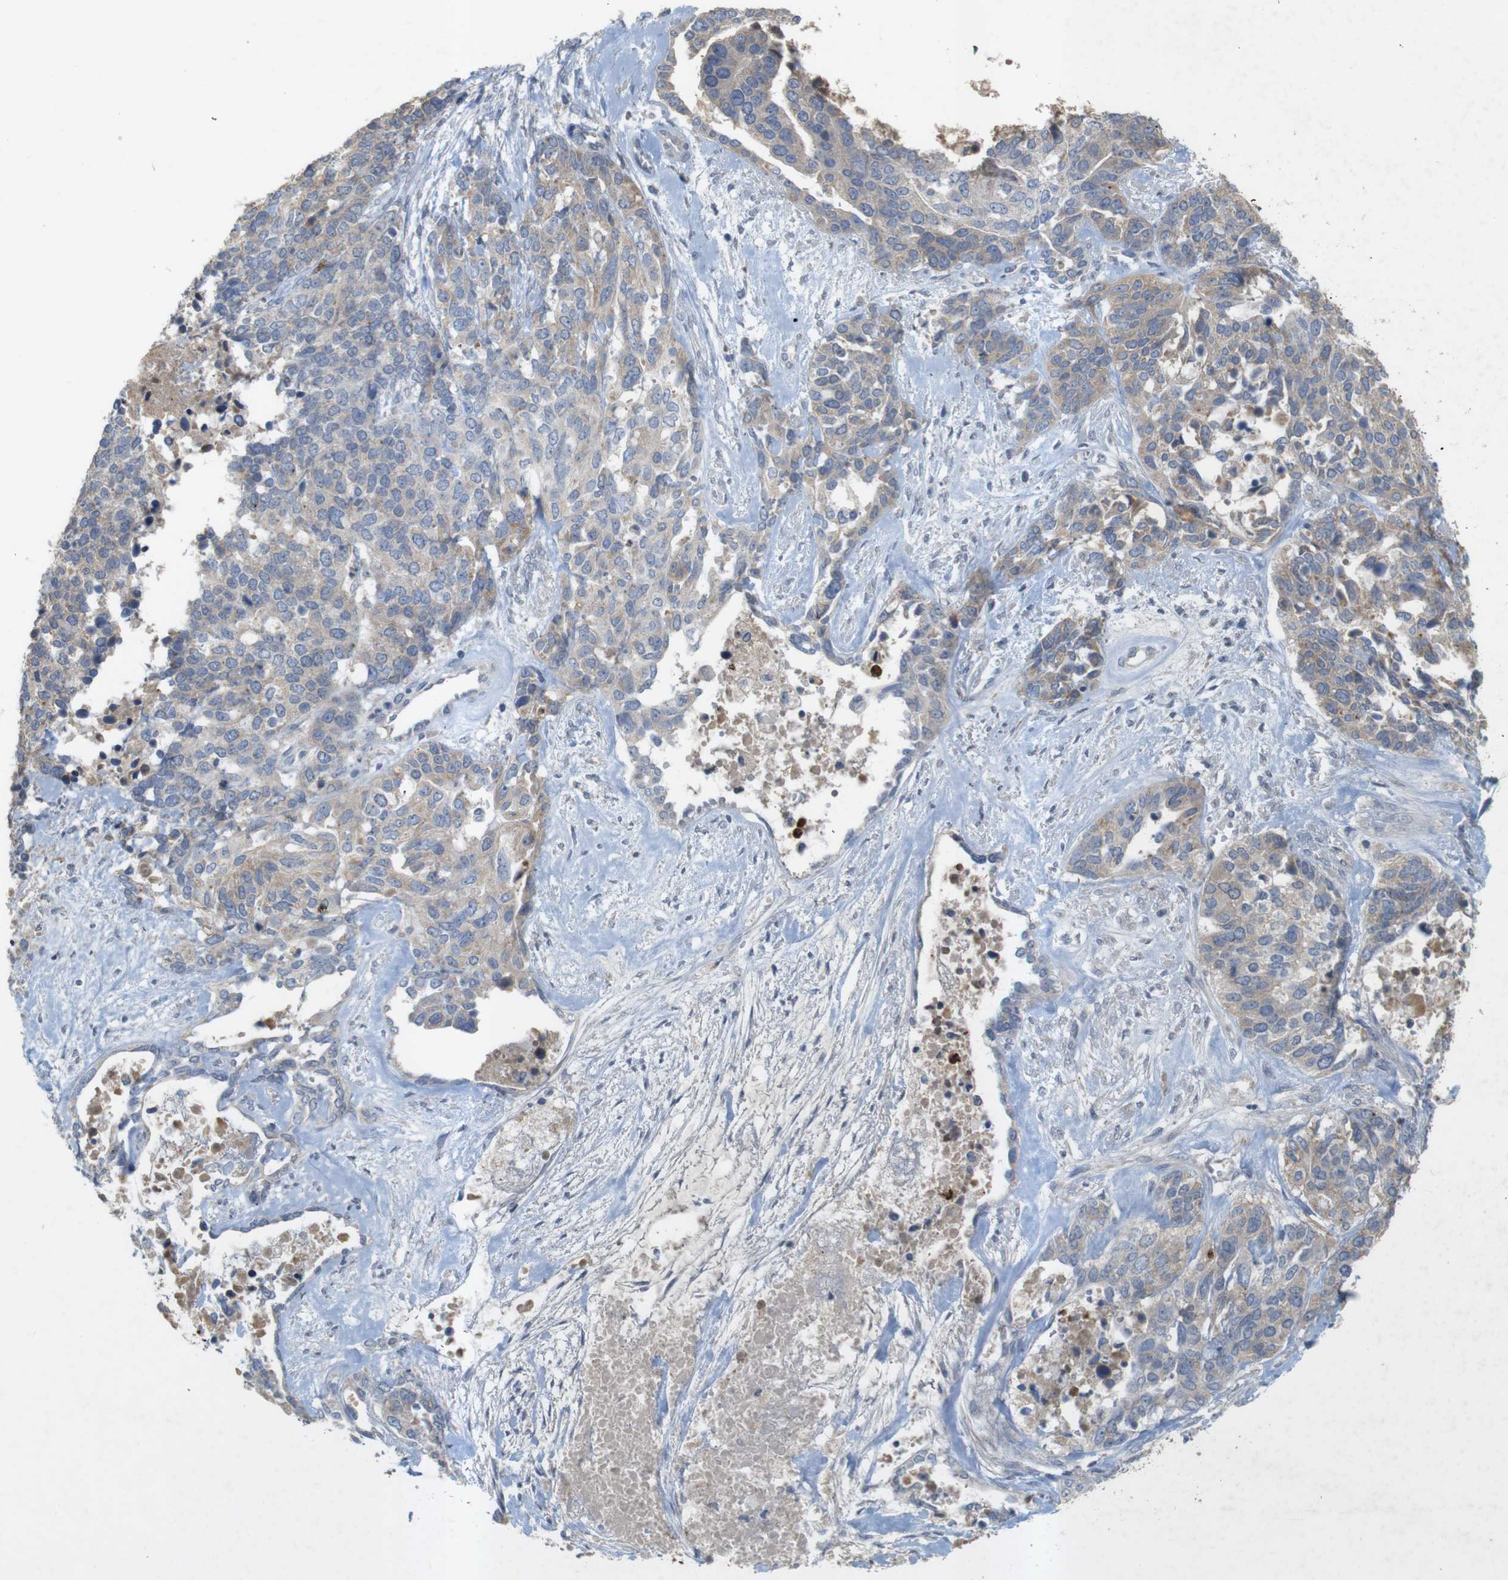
{"staining": {"intensity": "weak", "quantity": "25%-75%", "location": "cytoplasmic/membranous"}, "tissue": "ovarian cancer", "cell_type": "Tumor cells", "image_type": "cancer", "snomed": [{"axis": "morphology", "description": "Cystadenocarcinoma, serous, NOS"}, {"axis": "topography", "description": "Ovary"}], "caption": "IHC image of neoplastic tissue: serous cystadenocarcinoma (ovarian) stained using immunohistochemistry reveals low levels of weak protein expression localized specifically in the cytoplasmic/membranous of tumor cells, appearing as a cytoplasmic/membranous brown color.", "gene": "TSPAN14", "patient": {"sex": "female", "age": 44}}